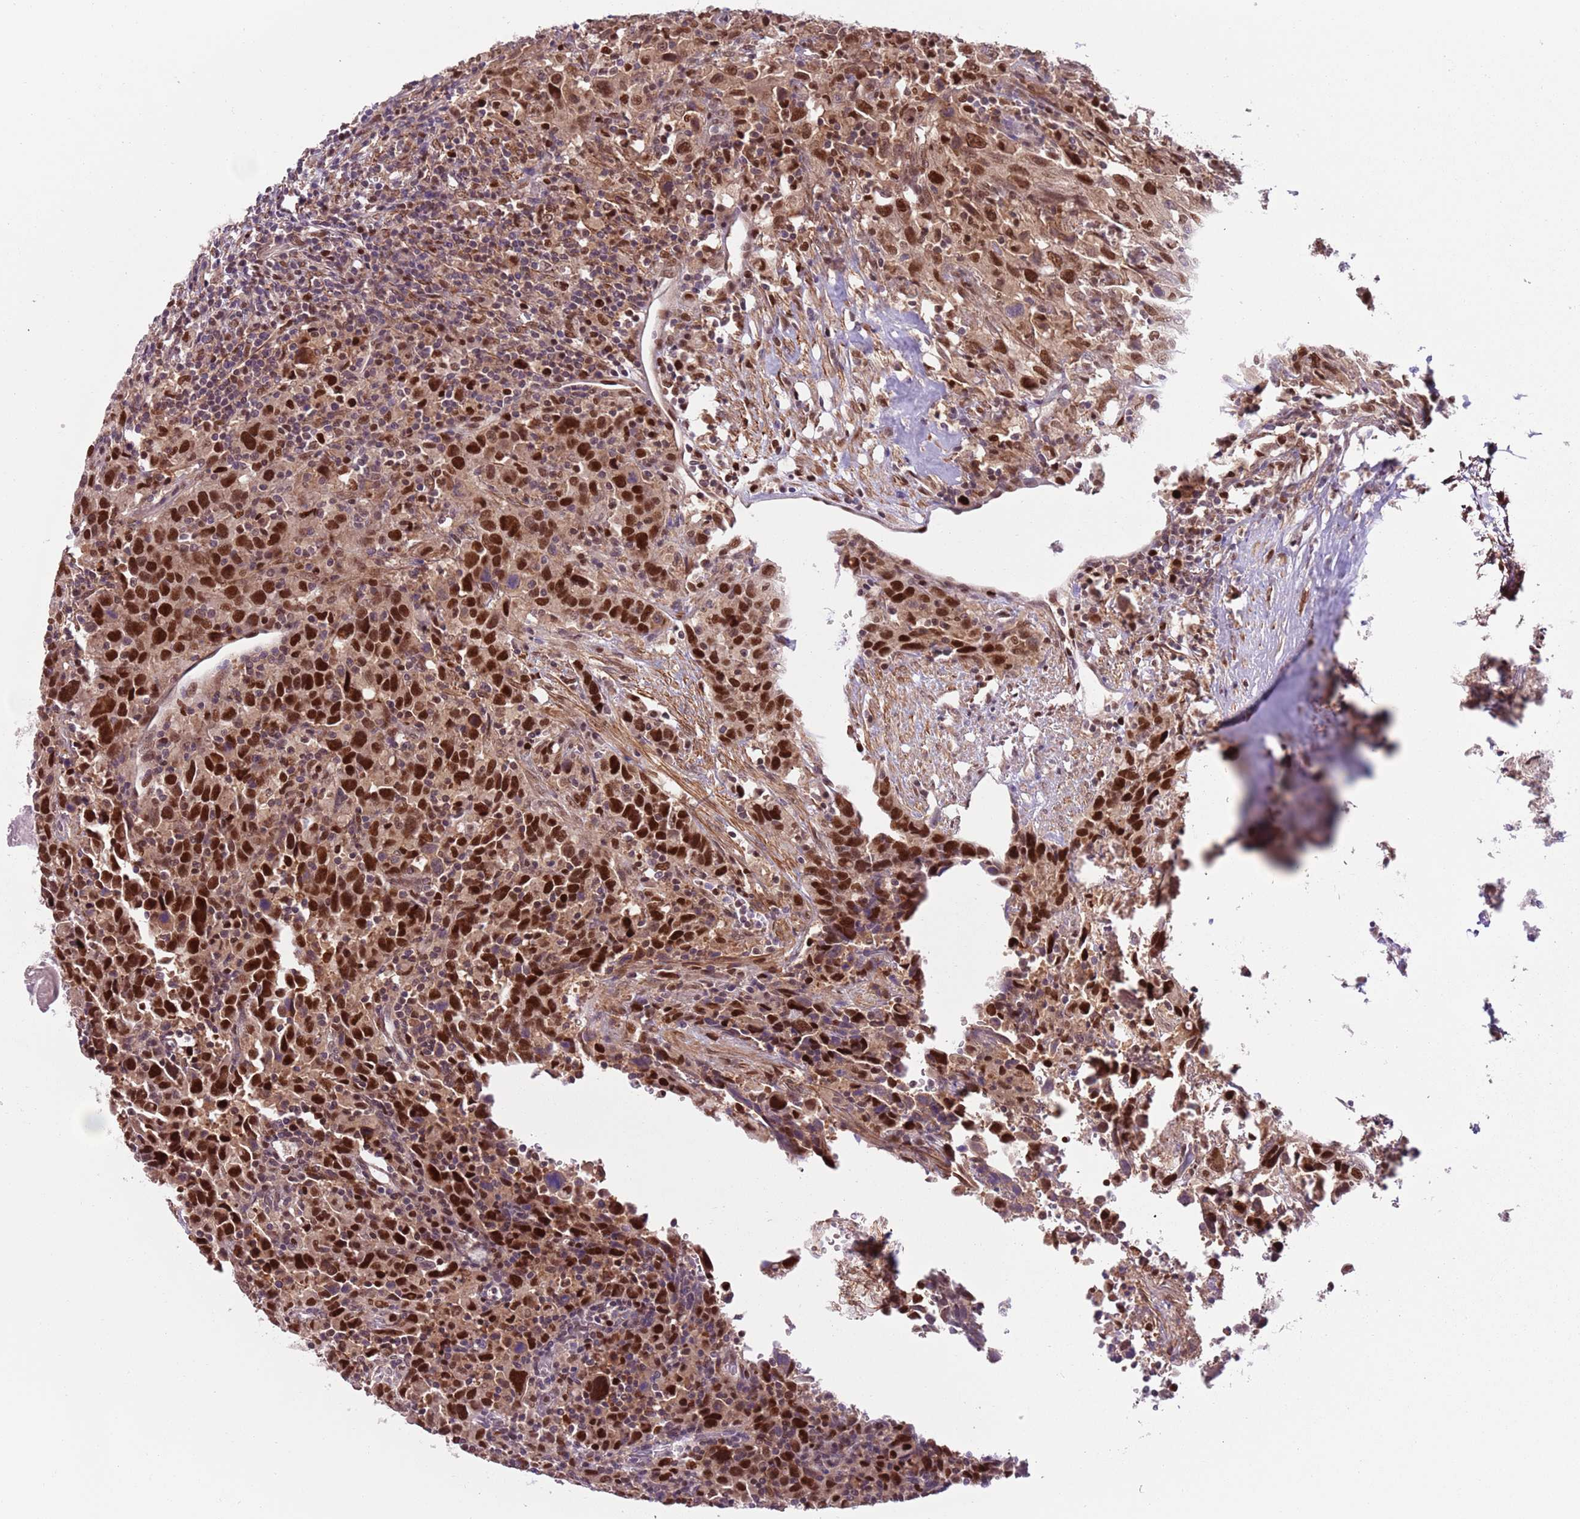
{"staining": {"intensity": "strong", "quantity": ">75%", "location": "nuclear"}, "tissue": "urothelial cancer", "cell_type": "Tumor cells", "image_type": "cancer", "snomed": [{"axis": "morphology", "description": "Urothelial carcinoma, High grade"}, {"axis": "topography", "description": "Urinary bladder"}], "caption": "High-grade urothelial carcinoma stained with IHC displays strong nuclear expression in about >75% of tumor cells. (Brightfield microscopy of DAB IHC at high magnification).", "gene": "RMND5B", "patient": {"sex": "male", "age": 61}}